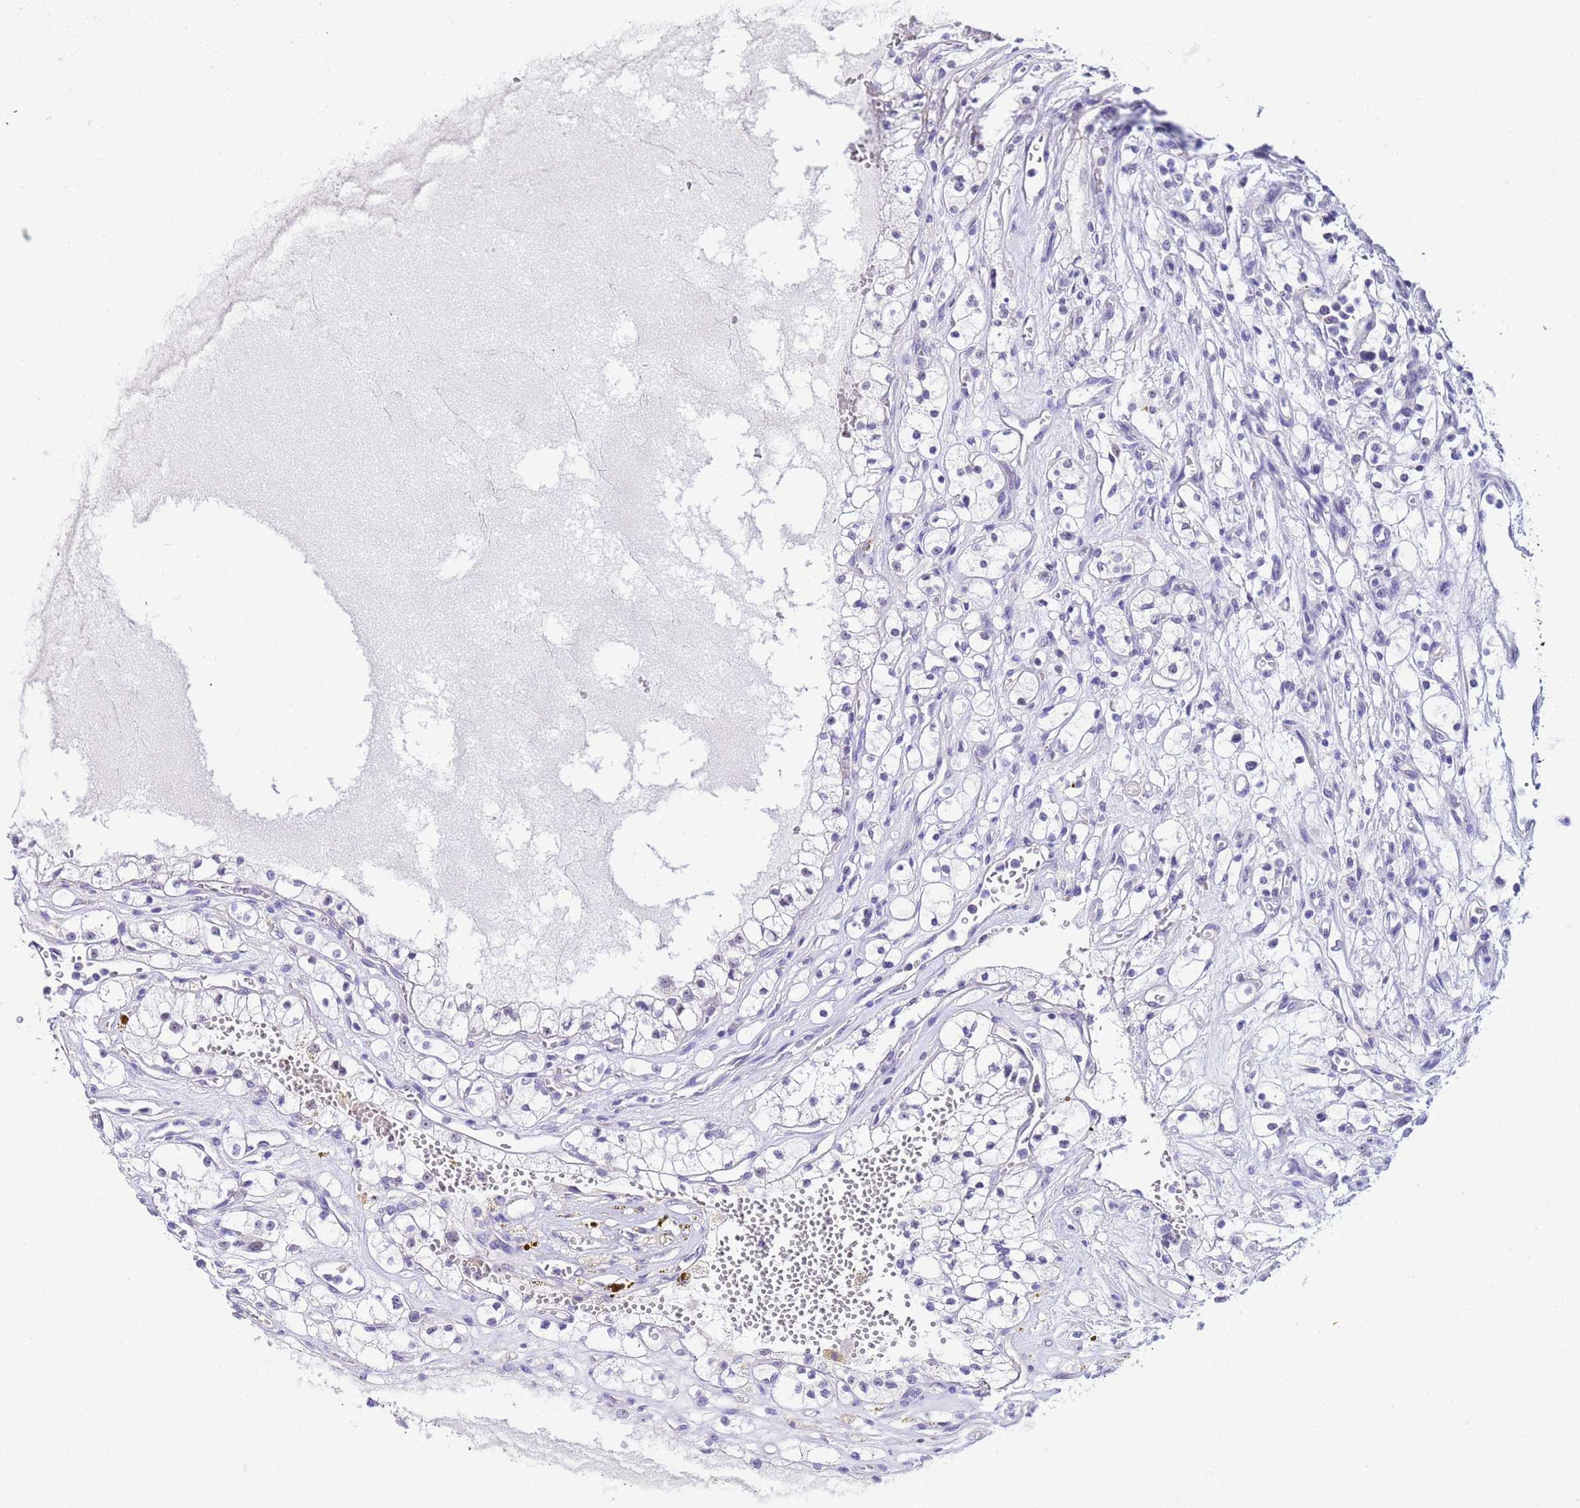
{"staining": {"intensity": "negative", "quantity": "none", "location": "none"}, "tissue": "renal cancer", "cell_type": "Tumor cells", "image_type": "cancer", "snomed": [{"axis": "morphology", "description": "Adenocarcinoma, NOS"}, {"axis": "topography", "description": "Kidney"}], "caption": "Adenocarcinoma (renal) stained for a protein using immunohistochemistry (IHC) displays no staining tumor cells.", "gene": "ACTL6B", "patient": {"sex": "female", "age": 69}}